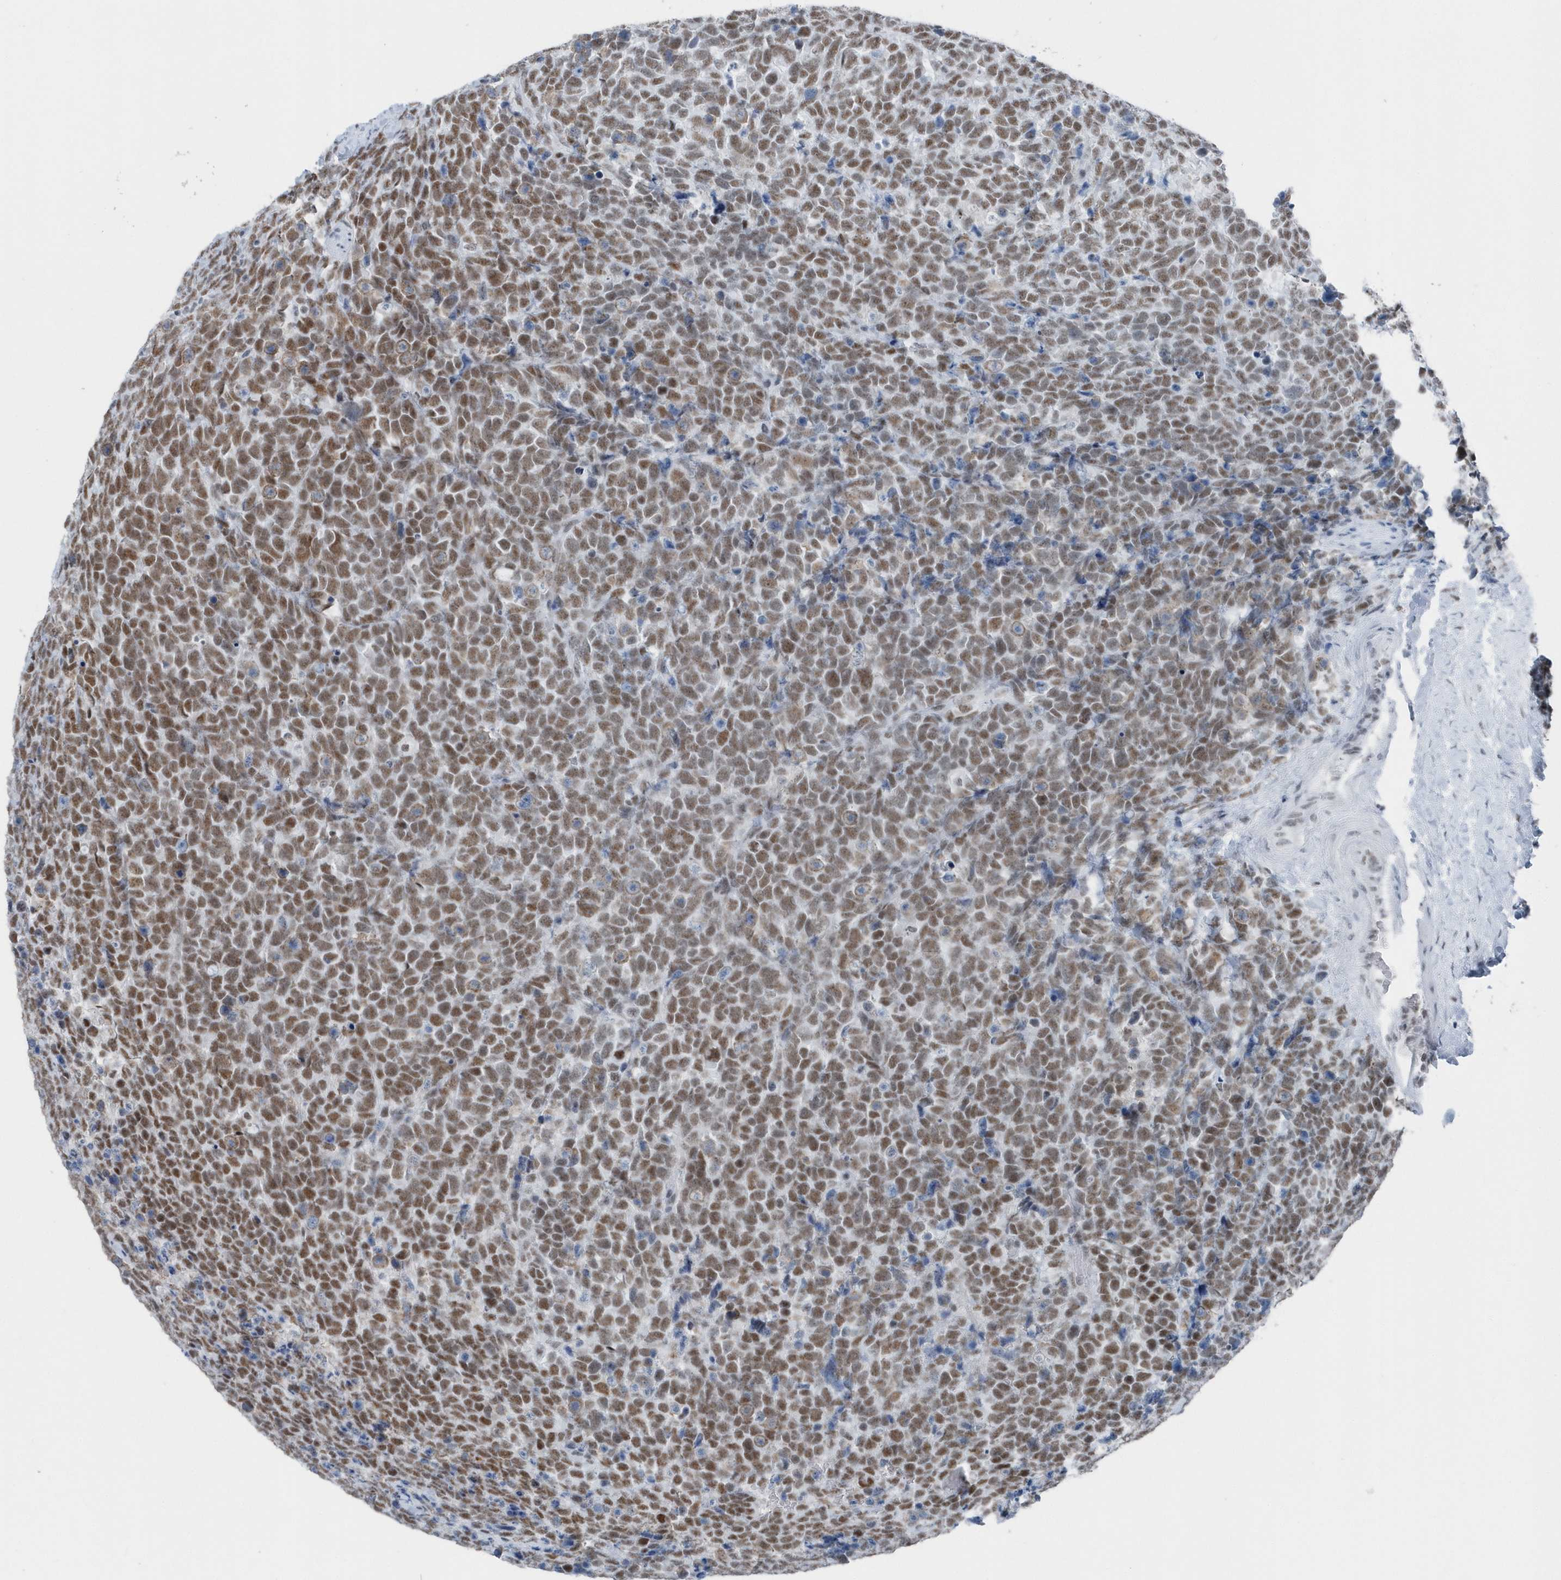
{"staining": {"intensity": "strong", "quantity": ">75%", "location": "nuclear"}, "tissue": "urothelial cancer", "cell_type": "Tumor cells", "image_type": "cancer", "snomed": [{"axis": "morphology", "description": "Urothelial carcinoma, High grade"}, {"axis": "topography", "description": "Urinary bladder"}], "caption": "Protein expression analysis of high-grade urothelial carcinoma exhibits strong nuclear staining in about >75% of tumor cells. (Brightfield microscopy of DAB IHC at high magnification).", "gene": "FIP1L1", "patient": {"sex": "female", "age": 82}}